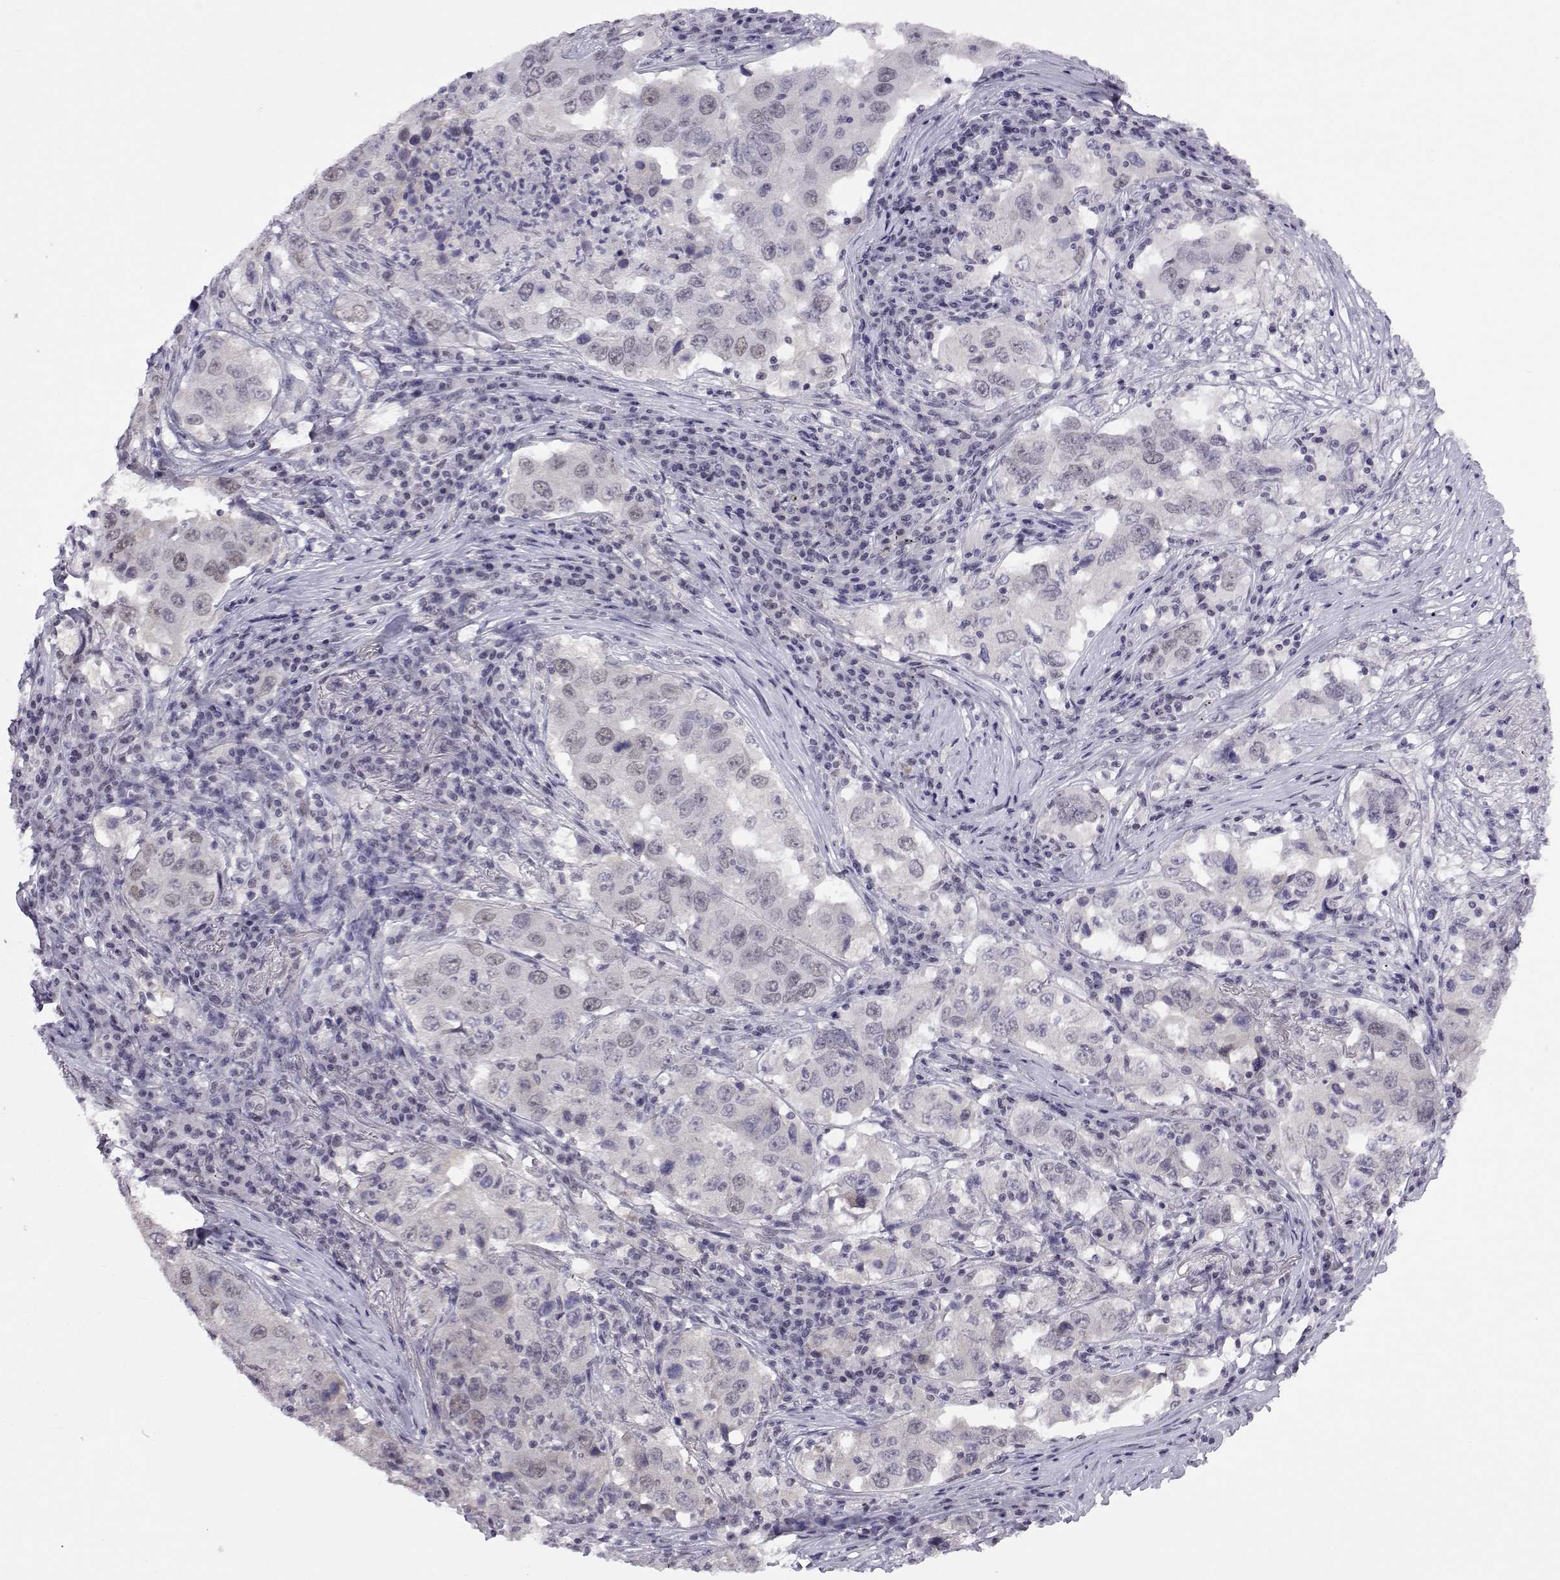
{"staining": {"intensity": "negative", "quantity": "none", "location": "none"}, "tissue": "lung cancer", "cell_type": "Tumor cells", "image_type": "cancer", "snomed": [{"axis": "morphology", "description": "Adenocarcinoma, NOS"}, {"axis": "topography", "description": "Lung"}], "caption": "High power microscopy micrograph of an immunohistochemistry (IHC) micrograph of lung cancer, revealing no significant staining in tumor cells.", "gene": "MED26", "patient": {"sex": "male", "age": 73}}